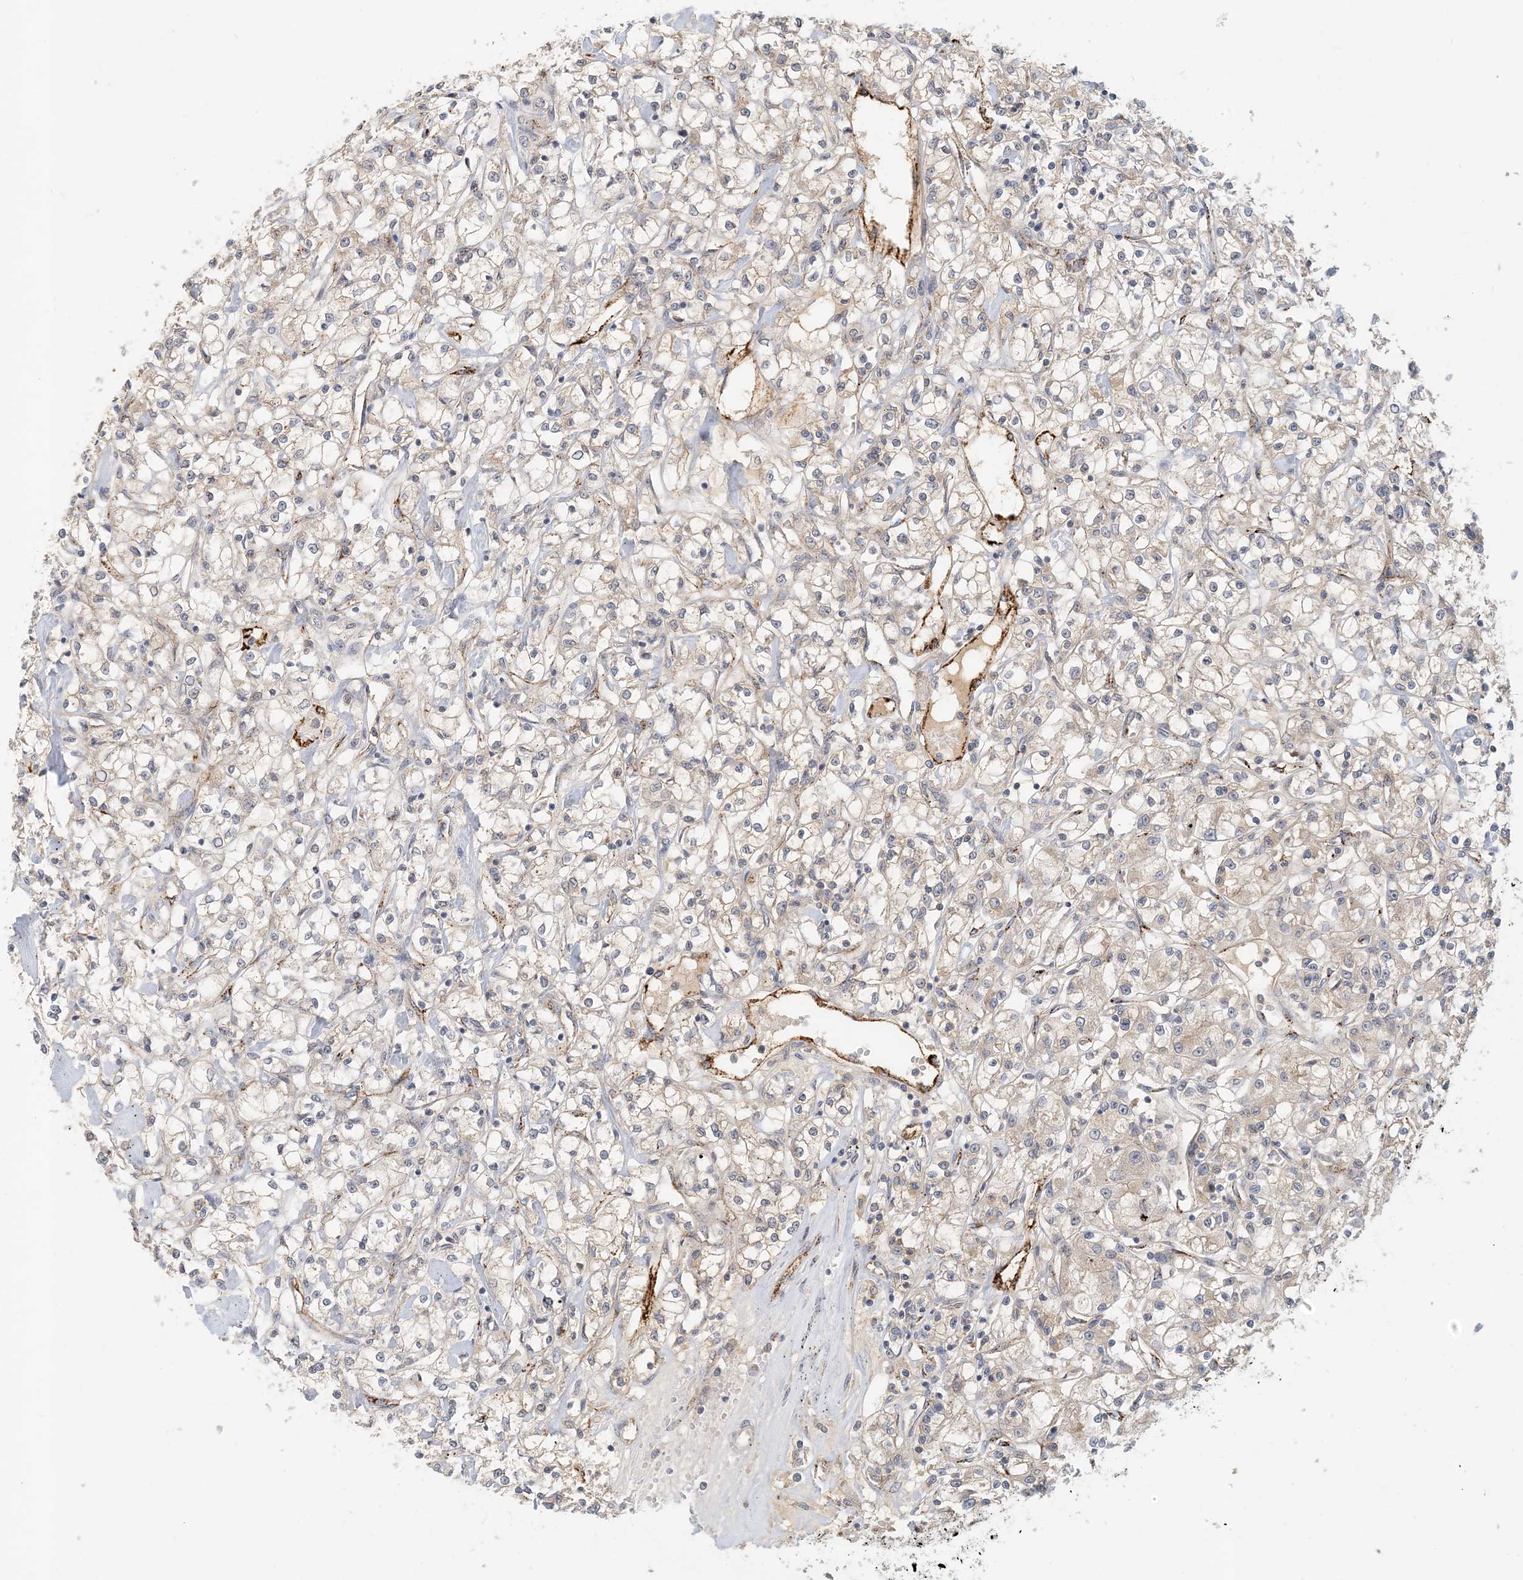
{"staining": {"intensity": "negative", "quantity": "none", "location": "none"}, "tissue": "renal cancer", "cell_type": "Tumor cells", "image_type": "cancer", "snomed": [{"axis": "morphology", "description": "Adenocarcinoma, NOS"}, {"axis": "topography", "description": "Kidney"}], "caption": "Tumor cells show no significant protein positivity in renal adenocarcinoma. (DAB (3,3'-diaminobenzidine) IHC visualized using brightfield microscopy, high magnification).", "gene": "ZBTB3", "patient": {"sex": "female", "age": 59}}